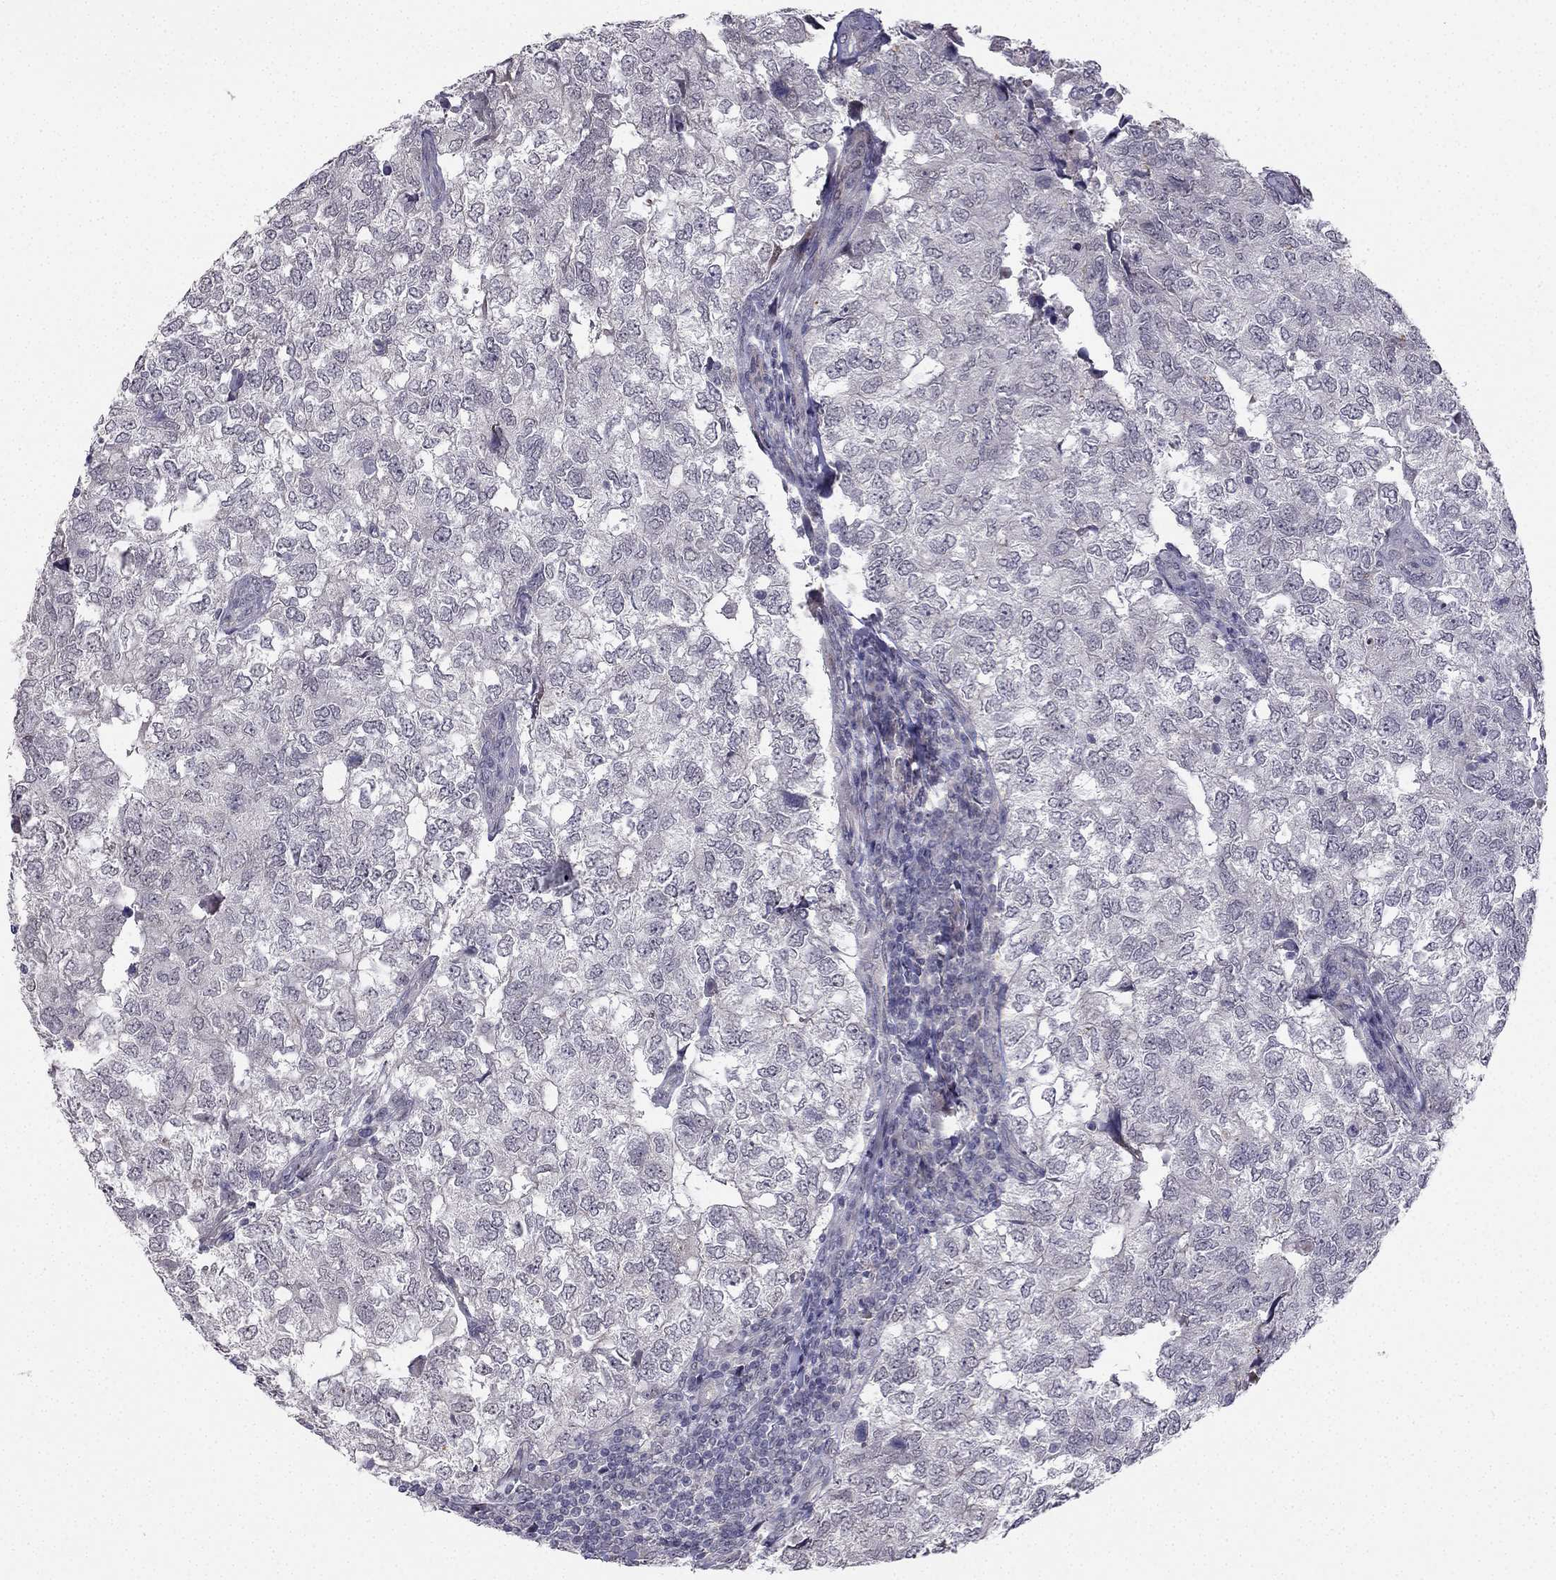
{"staining": {"intensity": "negative", "quantity": "none", "location": "none"}, "tissue": "breast cancer", "cell_type": "Tumor cells", "image_type": "cancer", "snomed": [{"axis": "morphology", "description": "Duct carcinoma"}, {"axis": "topography", "description": "Breast"}], "caption": "Immunohistochemistry image of human breast cancer (invasive ductal carcinoma) stained for a protein (brown), which demonstrates no expression in tumor cells.", "gene": "CHST8", "patient": {"sex": "female", "age": 30}}